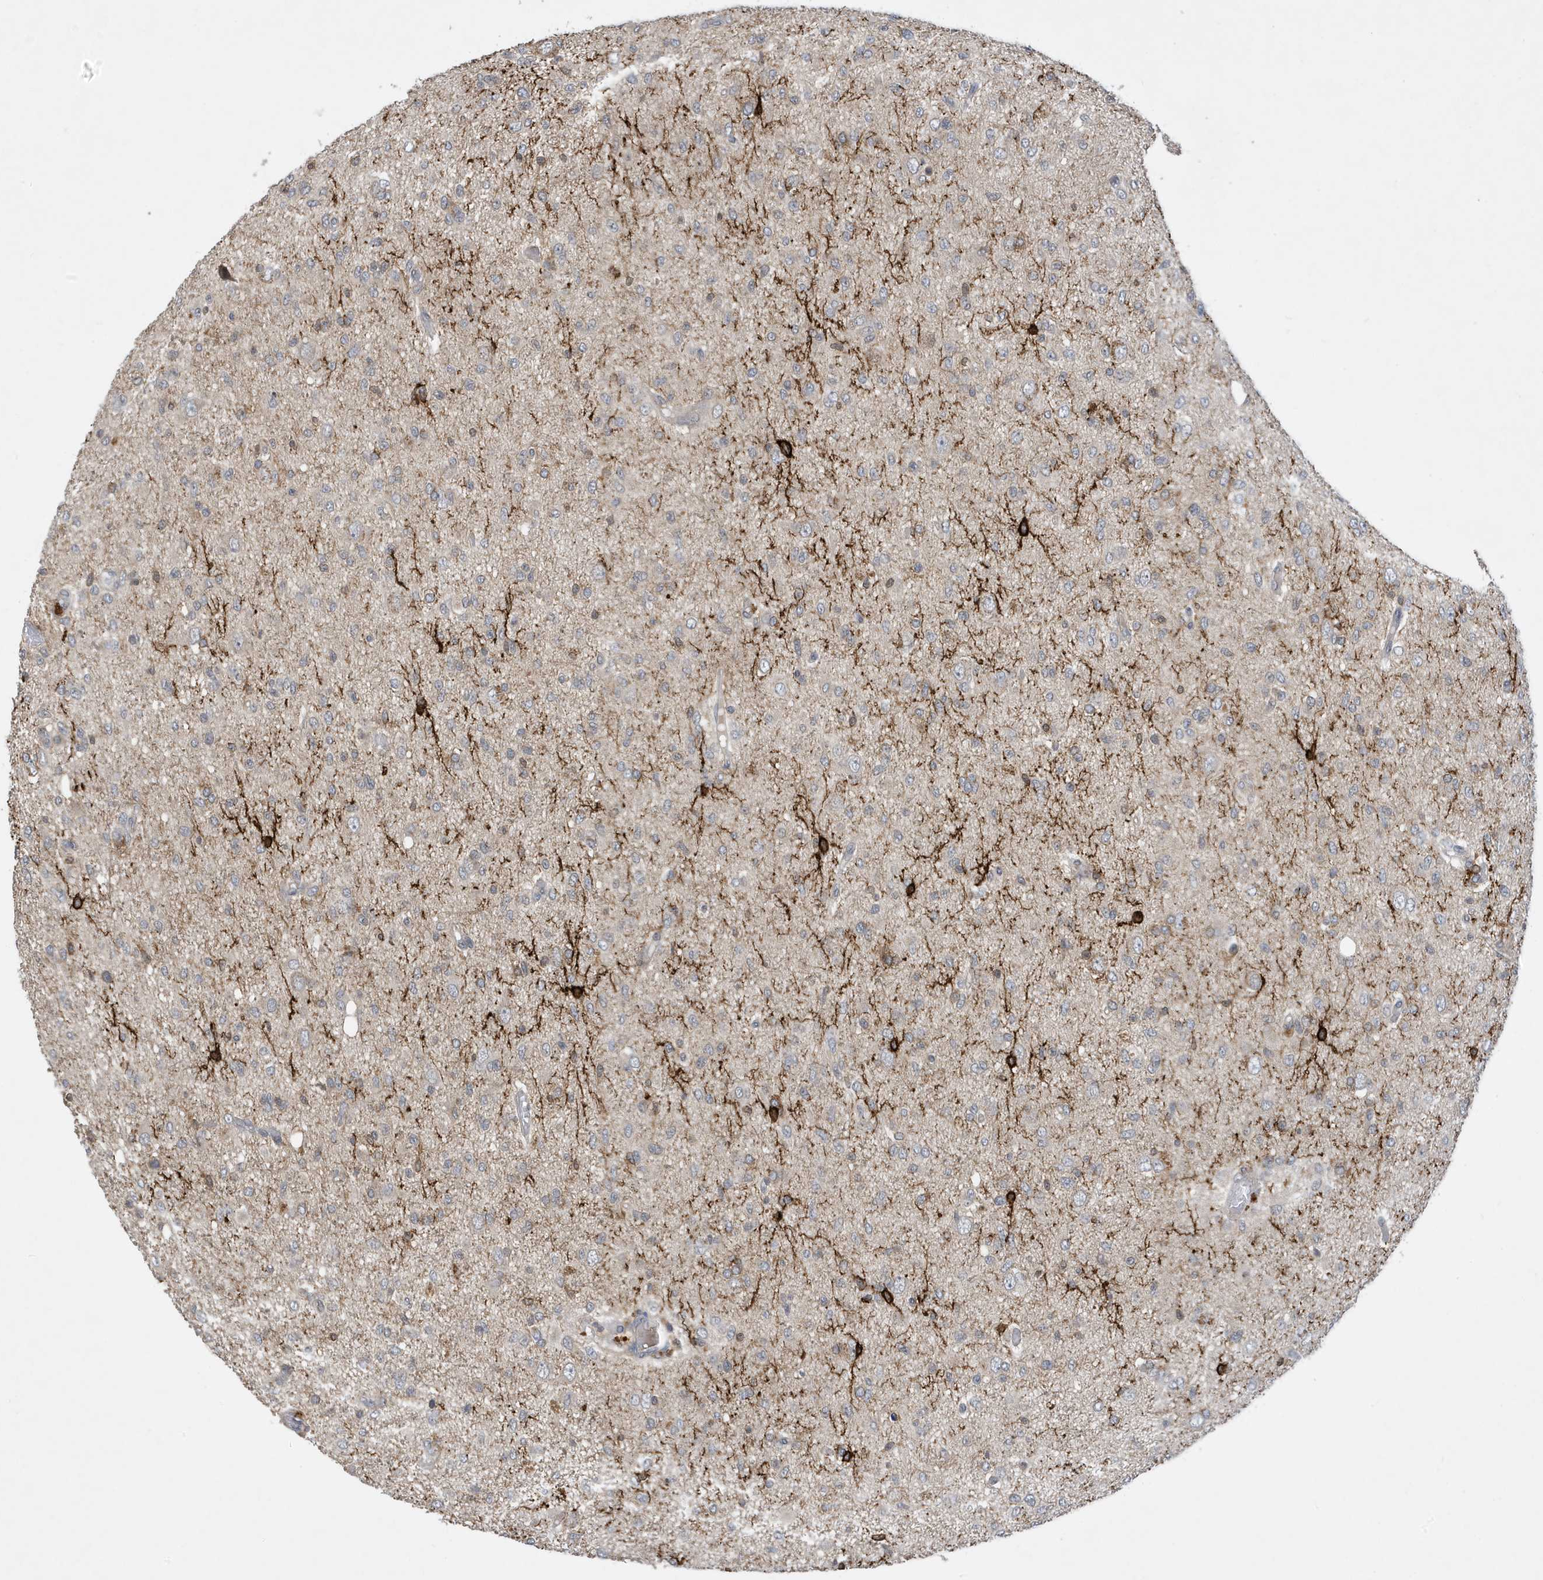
{"staining": {"intensity": "negative", "quantity": "none", "location": "none"}, "tissue": "glioma", "cell_type": "Tumor cells", "image_type": "cancer", "snomed": [{"axis": "morphology", "description": "Glioma, malignant, High grade"}, {"axis": "topography", "description": "Brain"}], "caption": "Immunohistochemistry image of neoplastic tissue: human malignant glioma (high-grade) stained with DAB (3,3'-diaminobenzidine) reveals no significant protein staining in tumor cells.", "gene": "NSUN3", "patient": {"sex": "female", "age": 59}}